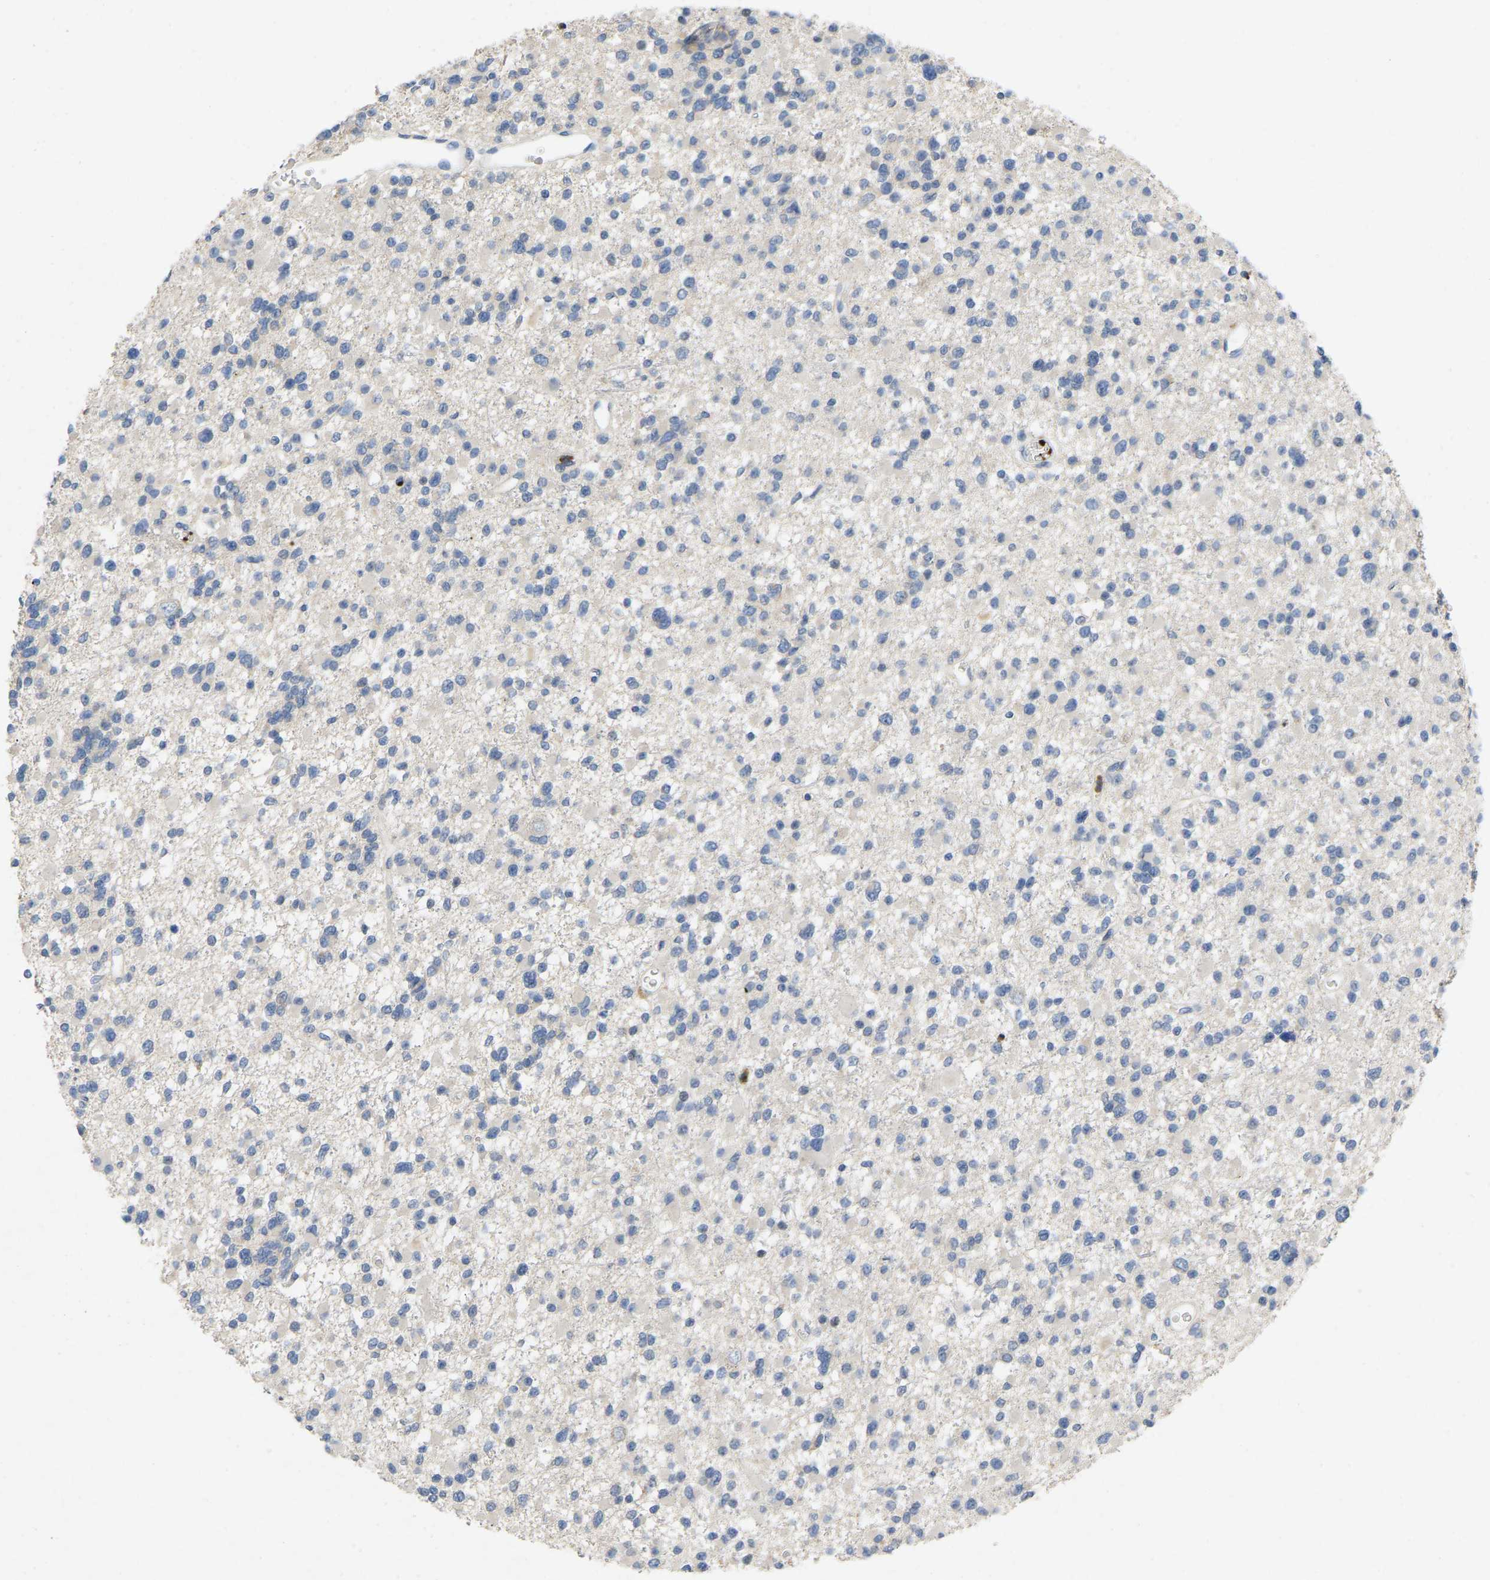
{"staining": {"intensity": "negative", "quantity": "none", "location": "none"}, "tissue": "glioma", "cell_type": "Tumor cells", "image_type": "cancer", "snomed": [{"axis": "morphology", "description": "Glioma, malignant, Low grade"}, {"axis": "topography", "description": "Brain"}], "caption": "Tumor cells are negative for brown protein staining in glioma.", "gene": "RHEB", "patient": {"sex": "female", "age": 22}}